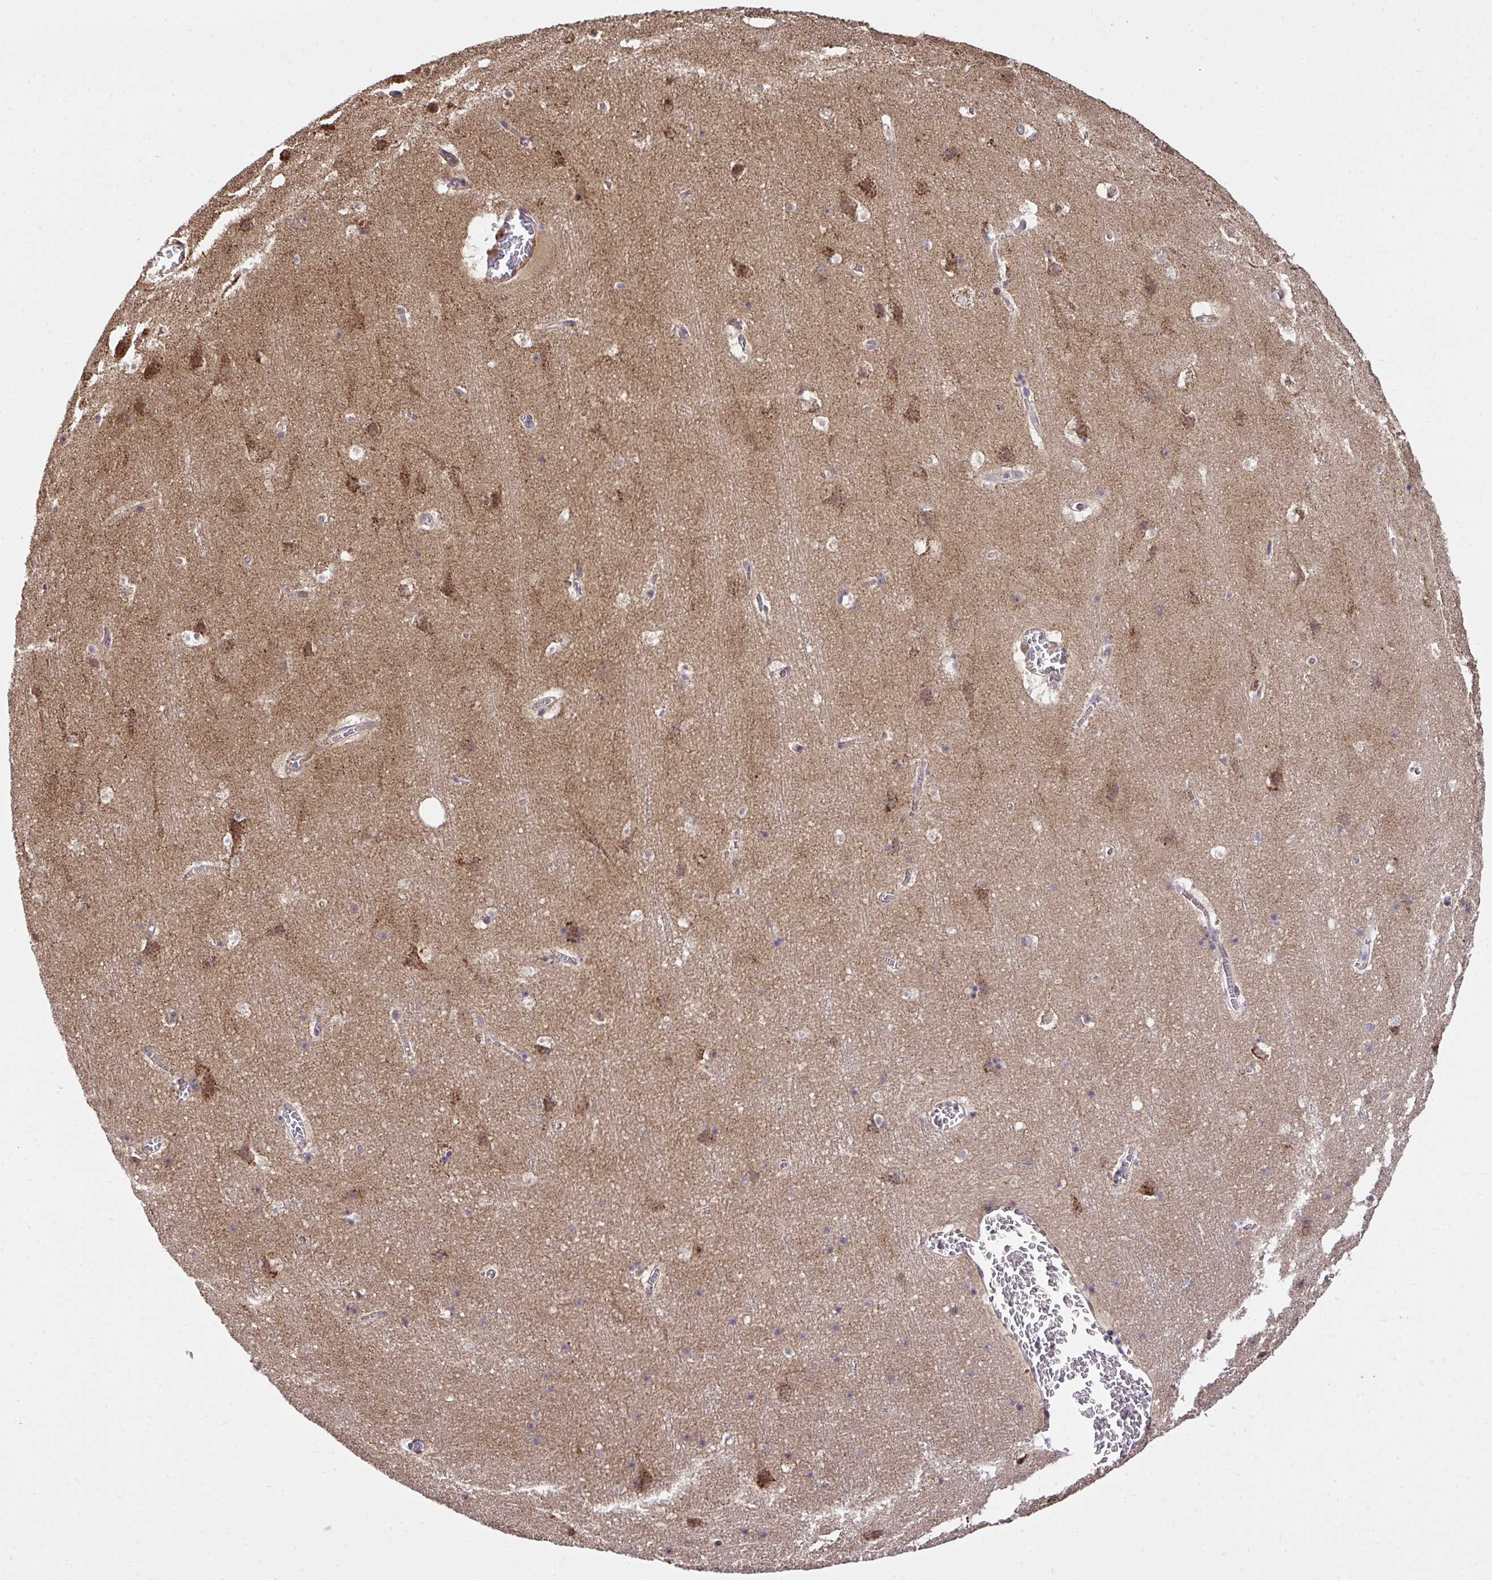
{"staining": {"intensity": "negative", "quantity": "none", "location": "none"}, "tissue": "cerebral cortex", "cell_type": "Endothelial cells", "image_type": "normal", "snomed": [{"axis": "morphology", "description": "Normal tissue, NOS"}, {"axis": "topography", "description": "Cerebral cortex"}], "caption": "This is a histopathology image of immunohistochemistry (IHC) staining of benign cerebral cortex, which shows no expression in endothelial cells. (DAB immunohistochemistry (IHC), high magnification).", "gene": "RDH14", "patient": {"sex": "female", "age": 42}}